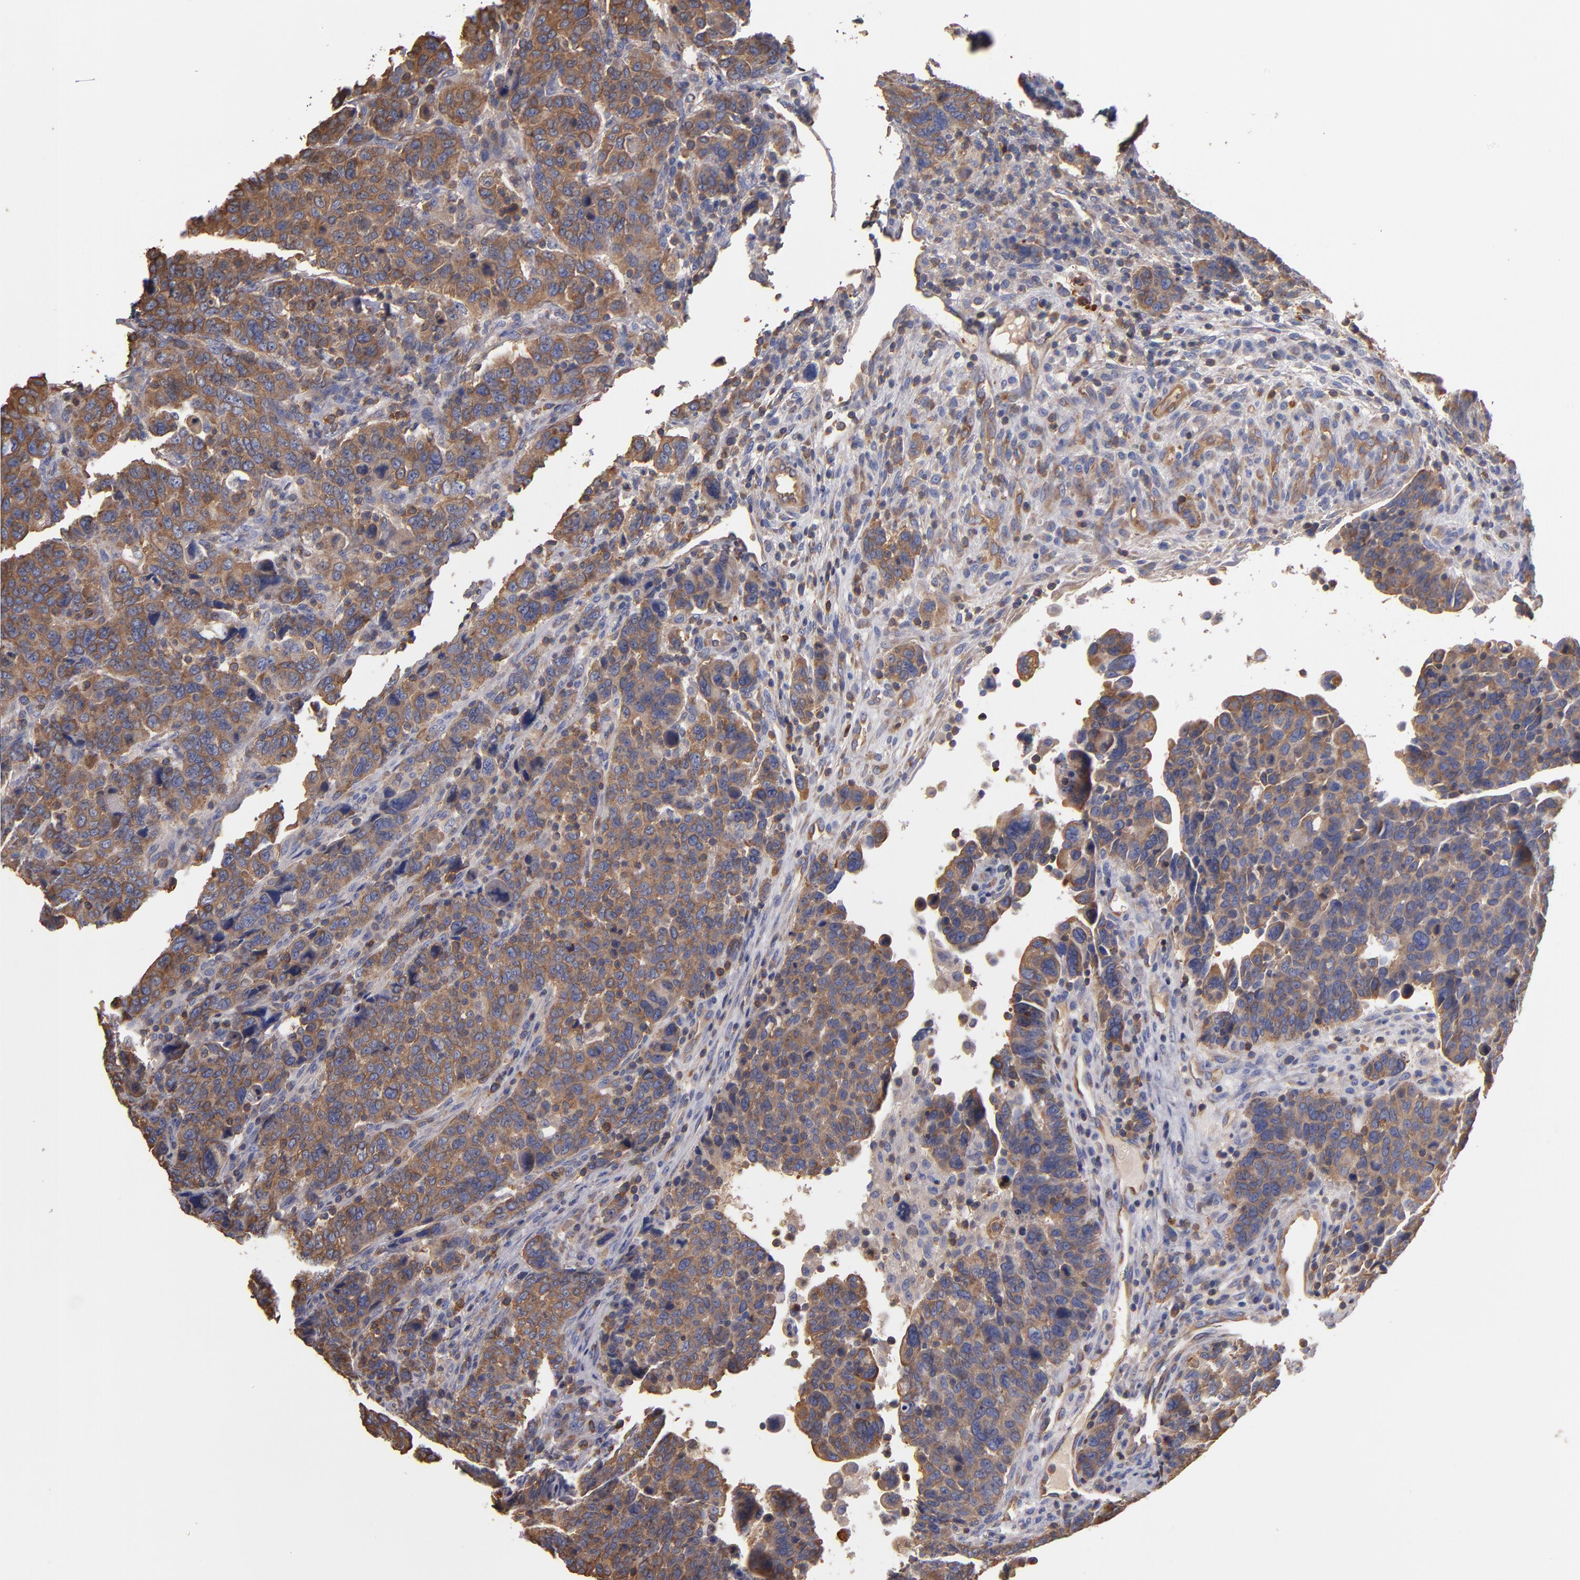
{"staining": {"intensity": "weak", "quantity": ">75%", "location": "cytoplasmic/membranous"}, "tissue": "breast cancer", "cell_type": "Tumor cells", "image_type": "cancer", "snomed": [{"axis": "morphology", "description": "Duct carcinoma"}, {"axis": "topography", "description": "Breast"}], "caption": "Immunohistochemical staining of human breast intraductal carcinoma displays weak cytoplasmic/membranous protein expression in approximately >75% of tumor cells. Immunohistochemistry stains the protein in brown and the nuclei are stained blue.", "gene": "ESYT2", "patient": {"sex": "female", "age": 37}}